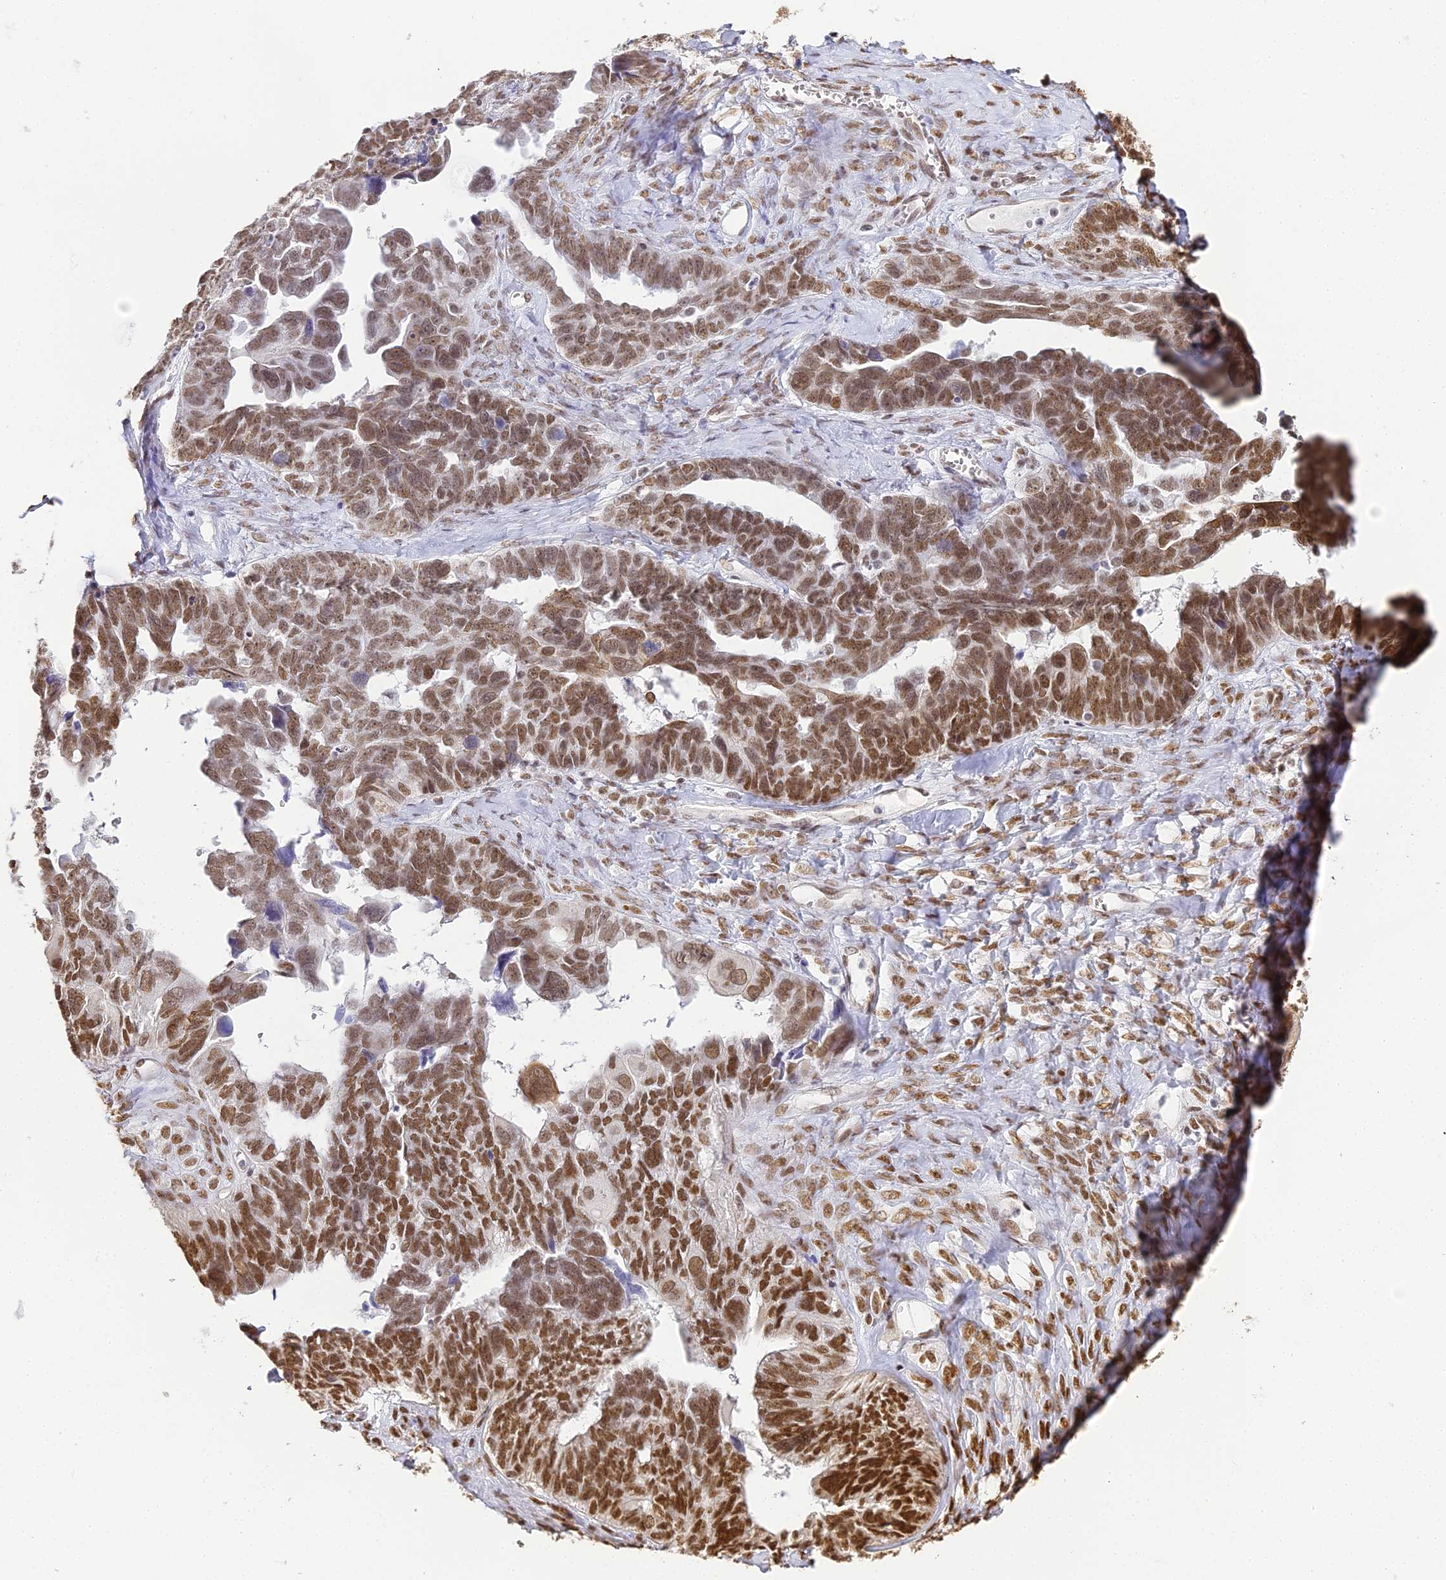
{"staining": {"intensity": "moderate", "quantity": ">75%", "location": "nuclear"}, "tissue": "ovarian cancer", "cell_type": "Tumor cells", "image_type": "cancer", "snomed": [{"axis": "morphology", "description": "Cystadenocarcinoma, serous, NOS"}, {"axis": "topography", "description": "Ovary"}], "caption": "IHC staining of ovarian serous cystadenocarcinoma, which displays medium levels of moderate nuclear staining in approximately >75% of tumor cells indicating moderate nuclear protein expression. The staining was performed using DAB (3,3'-diaminobenzidine) (brown) for protein detection and nuclei were counterstained in hematoxylin (blue).", "gene": "HNRNPA1", "patient": {"sex": "female", "age": 79}}